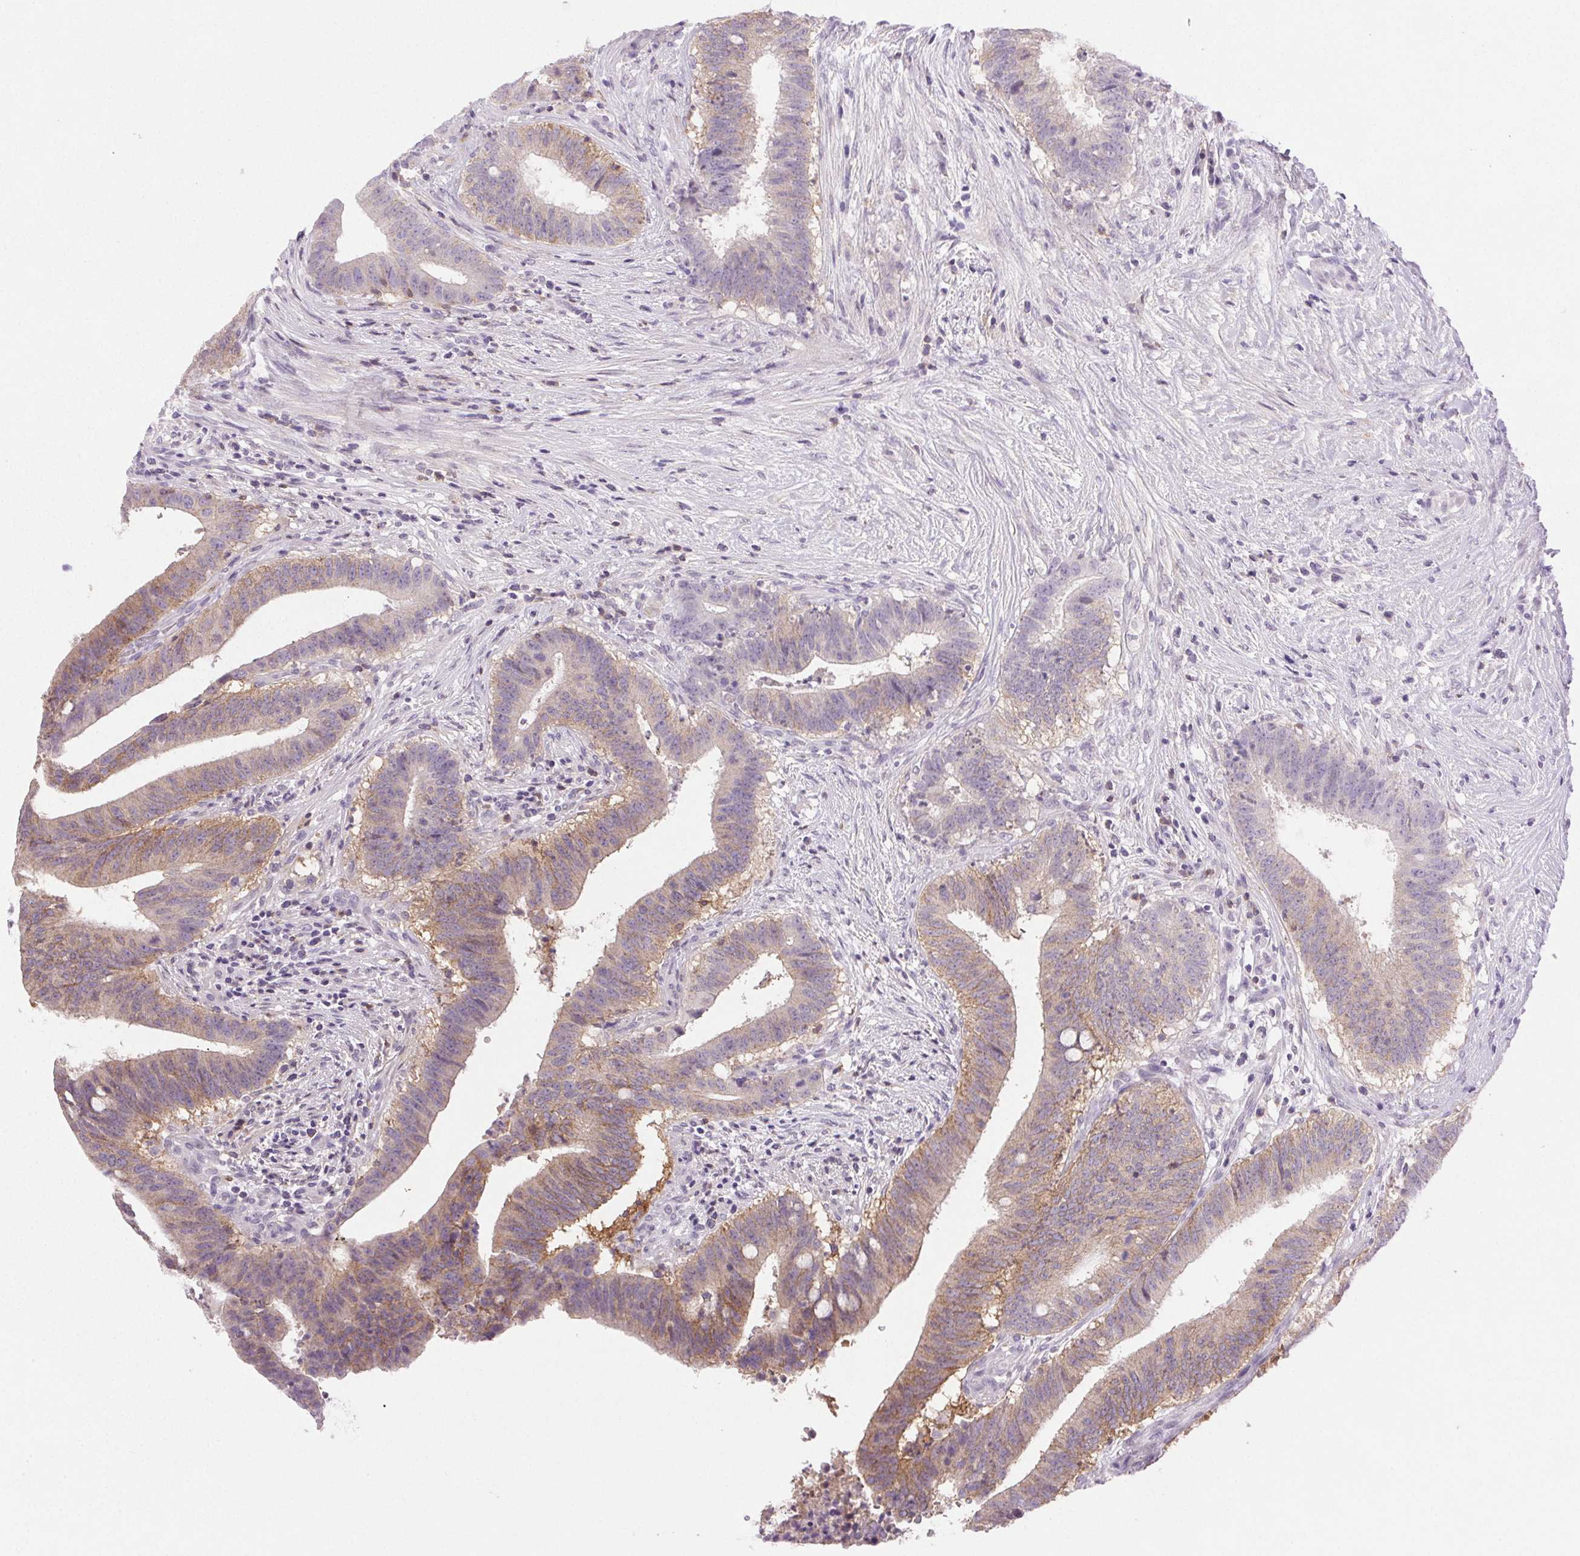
{"staining": {"intensity": "weak", "quantity": "25%-75%", "location": "cytoplasmic/membranous"}, "tissue": "colorectal cancer", "cell_type": "Tumor cells", "image_type": "cancer", "snomed": [{"axis": "morphology", "description": "Adenocarcinoma, NOS"}, {"axis": "topography", "description": "Colon"}], "caption": "Protein expression analysis of colorectal cancer reveals weak cytoplasmic/membranous positivity in approximately 25%-75% of tumor cells. The staining was performed using DAB to visualize the protein expression in brown, while the nuclei were stained in blue with hematoxylin (Magnification: 20x).", "gene": "AKAP5", "patient": {"sex": "female", "age": 43}}